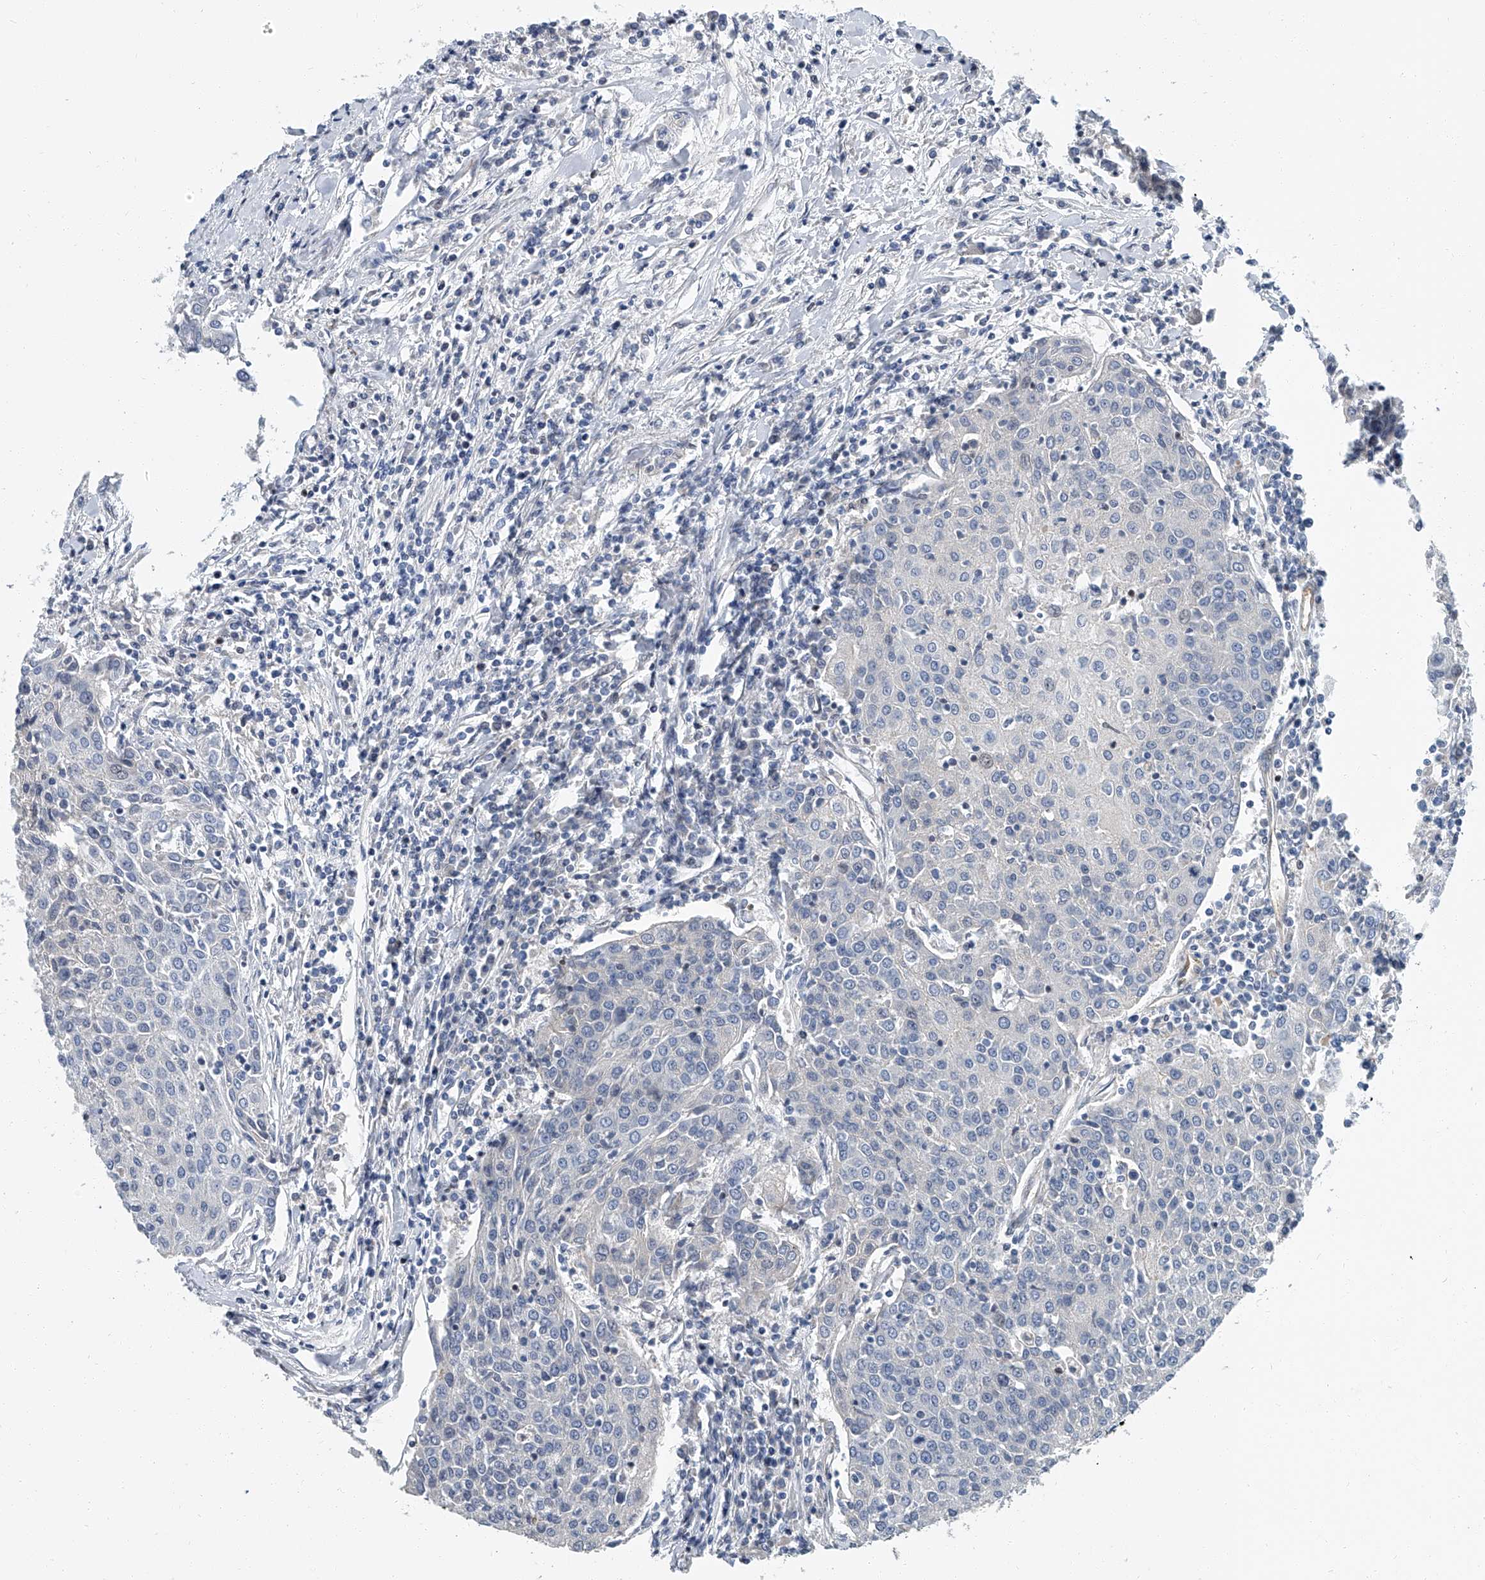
{"staining": {"intensity": "negative", "quantity": "none", "location": "none"}, "tissue": "urothelial cancer", "cell_type": "Tumor cells", "image_type": "cancer", "snomed": [{"axis": "morphology", "description": "Urothelial carcinoma, High grade"}, {"axis": "topography", "description": "Urinary bladder"}], "caption": "The micrograph exhibits no significant positivity in tumor cells of urothelial cancer.", "gene": "KIRREL1", "patient": {"sex": "female", "age": 85}}